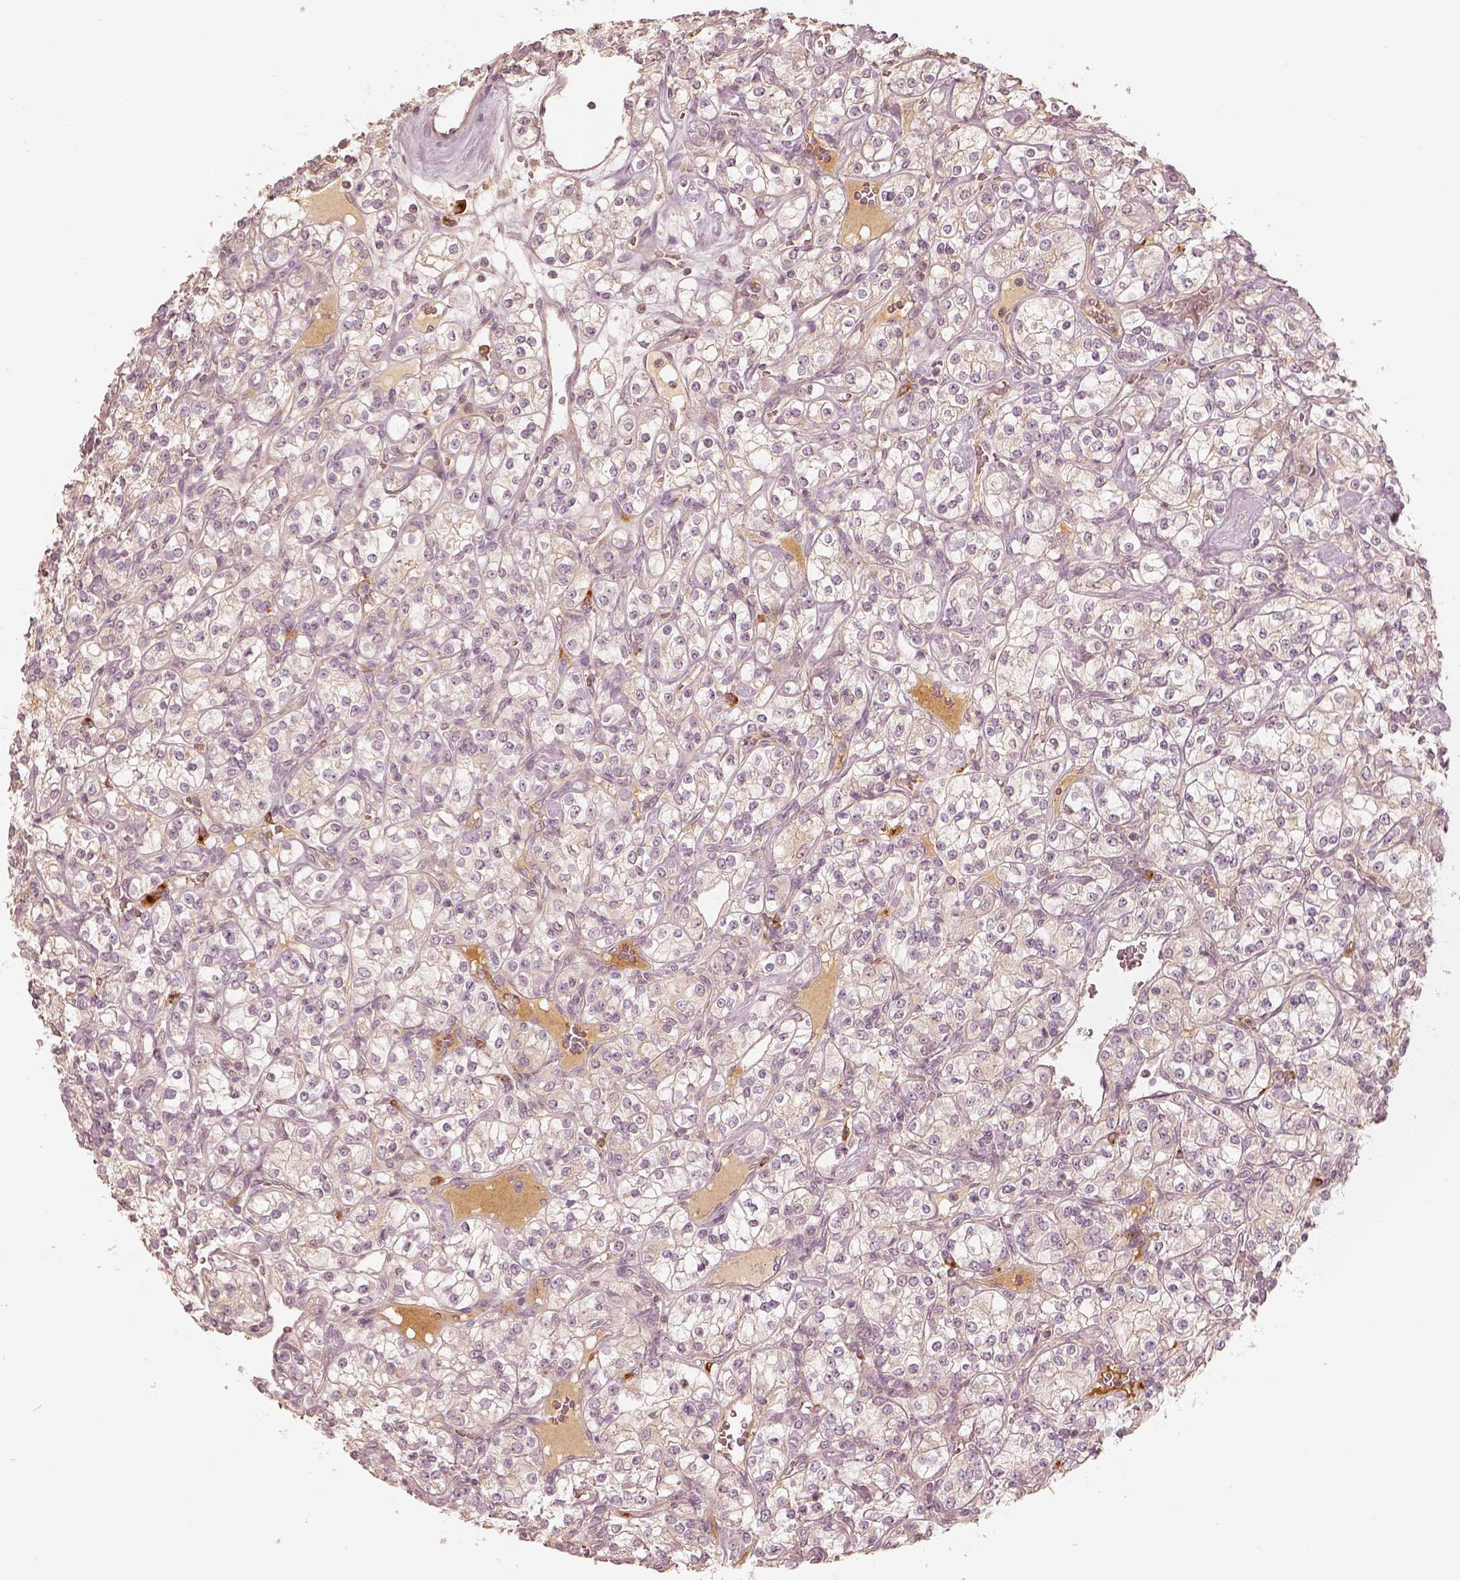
{"staining": {"intensity": "negative", "quantity": "none", "location": "none"}, "tissue": "renal cancer", "cell_type": "Tumor cells", "image_type": "cancer", "snomed": [{"axis": "morphology", "description": "Adenocarcinoma, NOS"}, {"axis": "topography", "description": "Kidney"}], "caption": "Renal cancer was stained to show a protein in brown. There is no significant staining in tumor cells. The staining is performed using DAB (3,3'-diaminobenzidine) brown chromogen with nuclei counter-stained in using hematoxylin.", "gene": "GORASP2", "patient": {"sex": "male", "age": 77}}